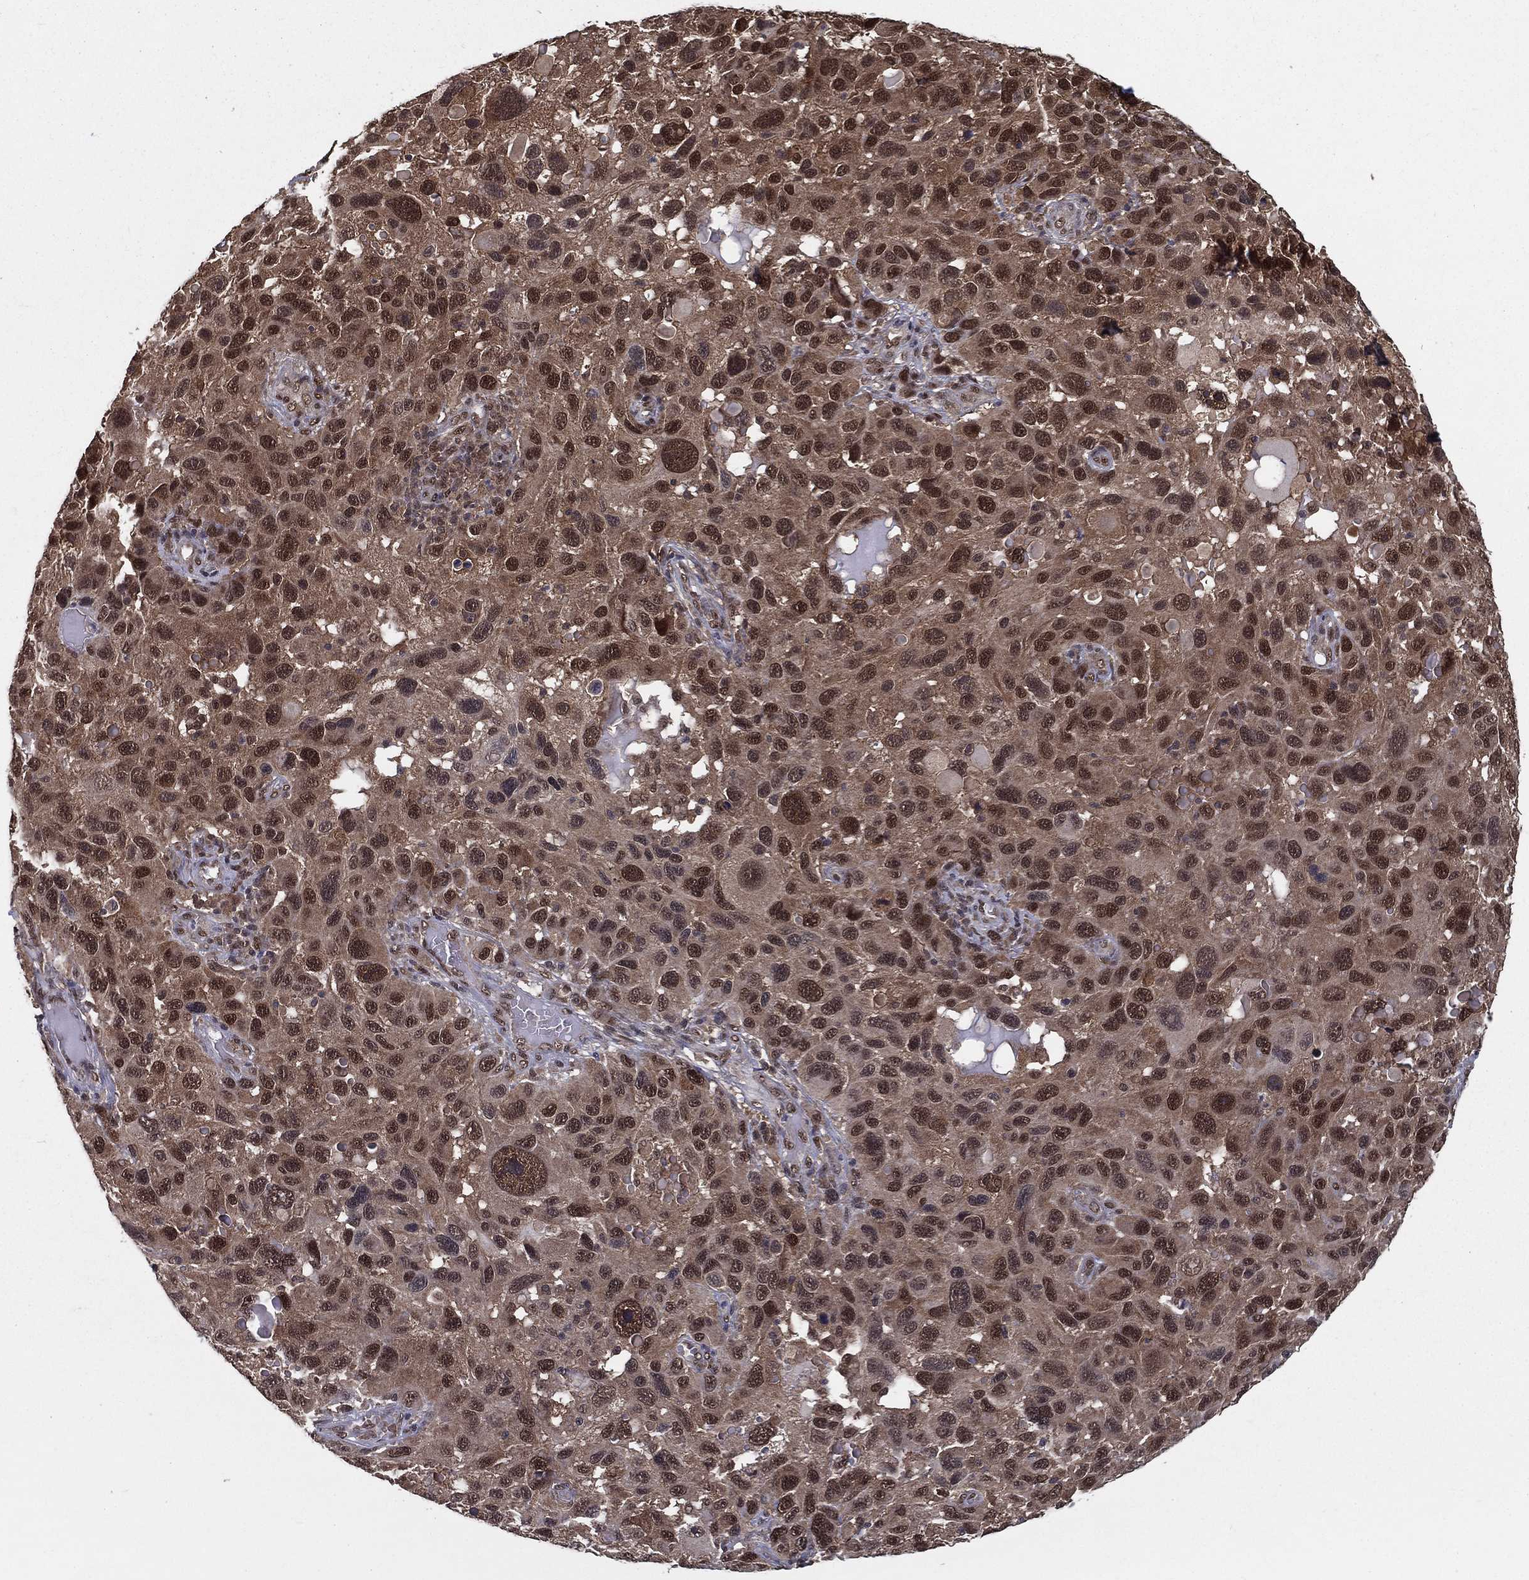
{"staining": {"intensity": "strong", "quantity": "25%-75%", "location": "nuclear"}, "tissue": "melanoma", "cell_type": "Tumor cells", "image_type": "cancer", "snomed": [{"axis": "morphology", "description": "Malignant melanoma, NOS"}, {"axis": "topography", "description": "Skin"}], "caption": "The immunohistochemical stain highlights strong nuclear staining in tumor cells of melanoma tissue.", "gene": "CARM1", "patient": {"sex": "male", "age": 53}}